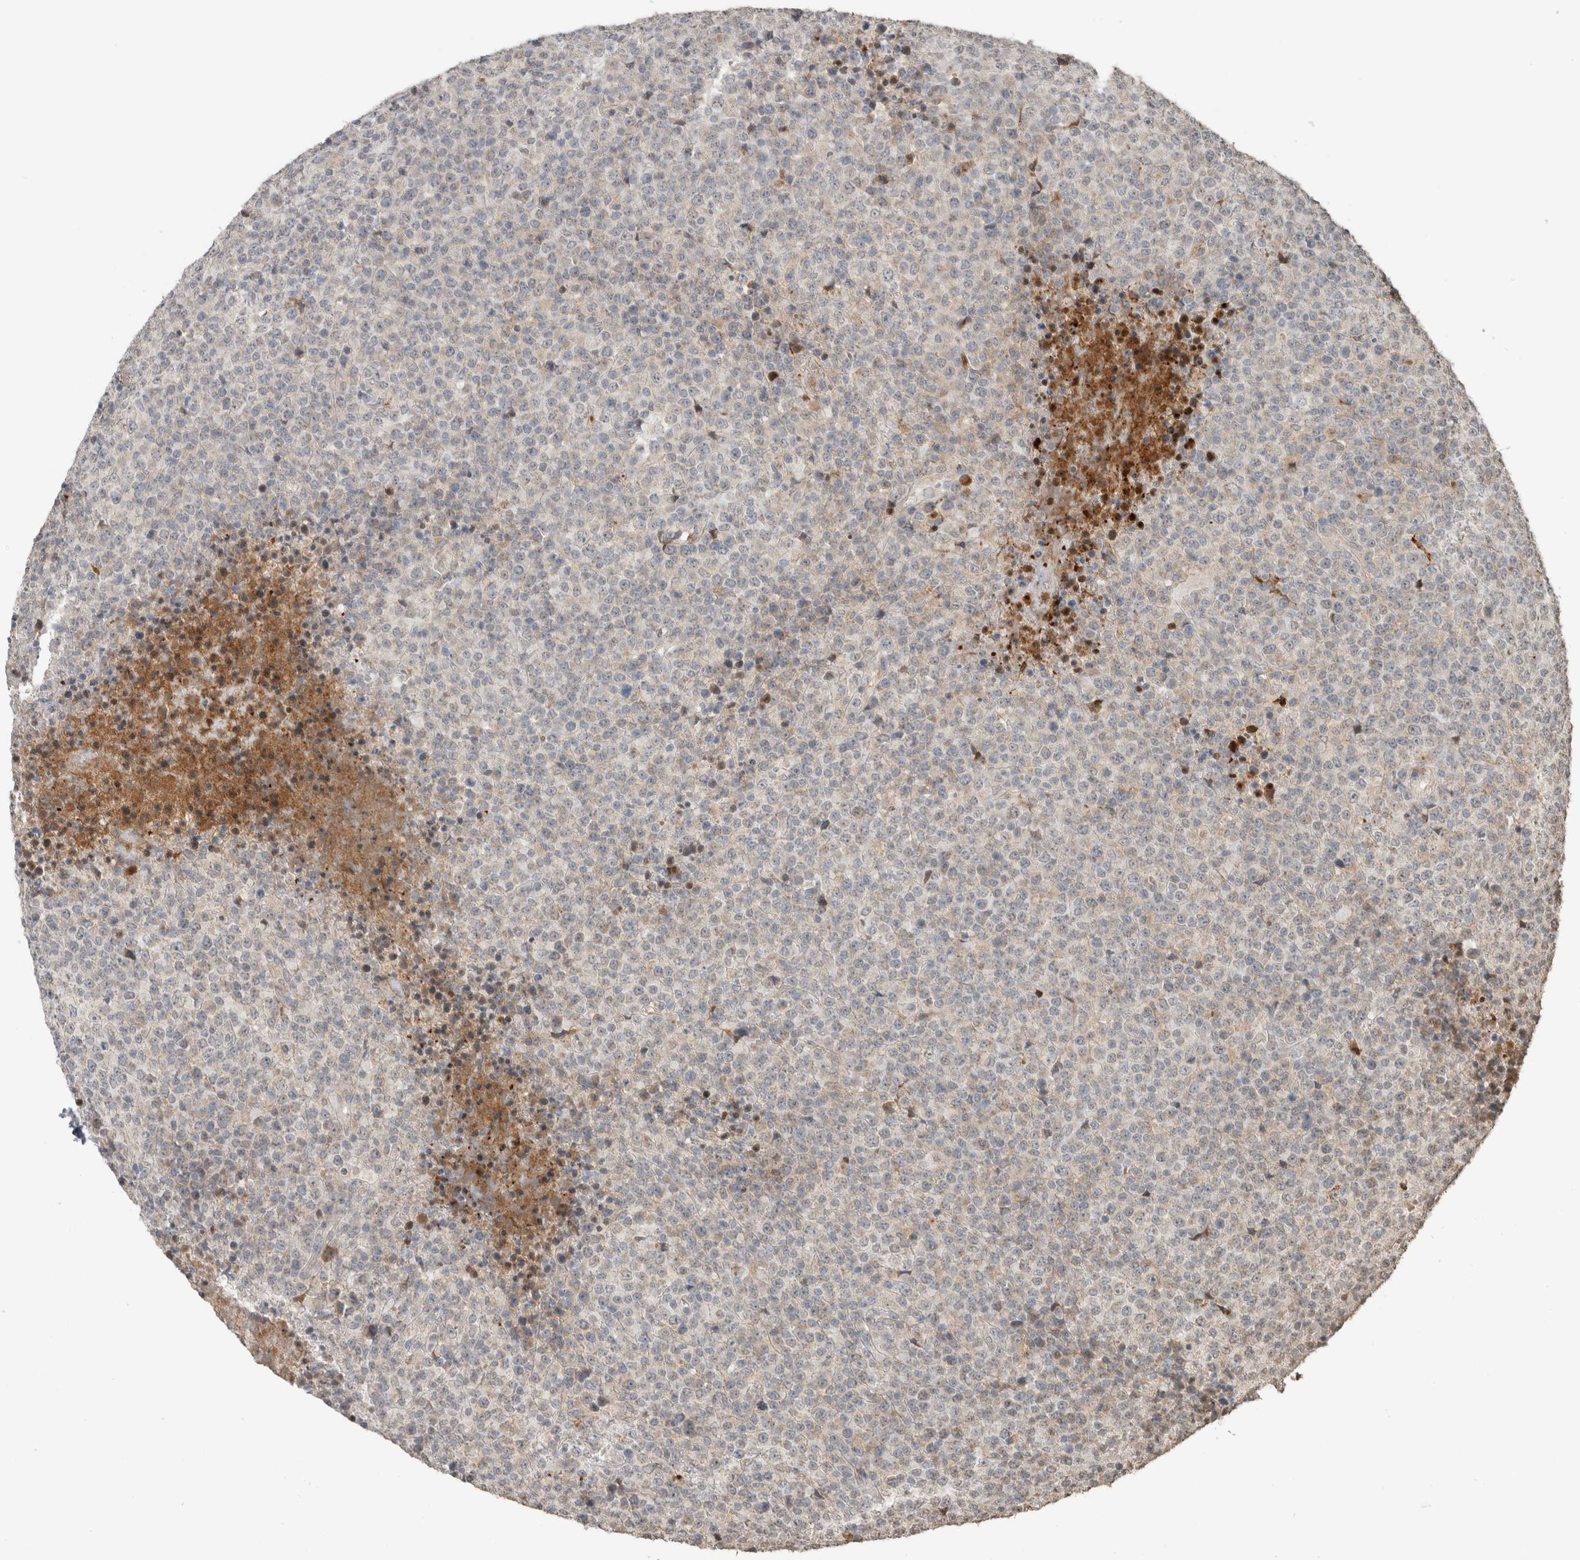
{"staining": {"intensity": "weak", "quantity": "<25%", "location": "cytoplasmic/membranous"}, "tissue": "lymphoma", "cell_type": "Tumor cells", "image_type": "cancer", "snomed": [{"axis": "morphology", "description": "Malignant lymphoma, non-Hodgkin's type, High grade"}, {"axis": "topography", "description": "Lymph node"}], "caption": "Immunohistochemistry of human lymphoma displays no staining in tumor cells.", "gene": "FAM3A", "patient": {"sex": "male", "age": 13}}